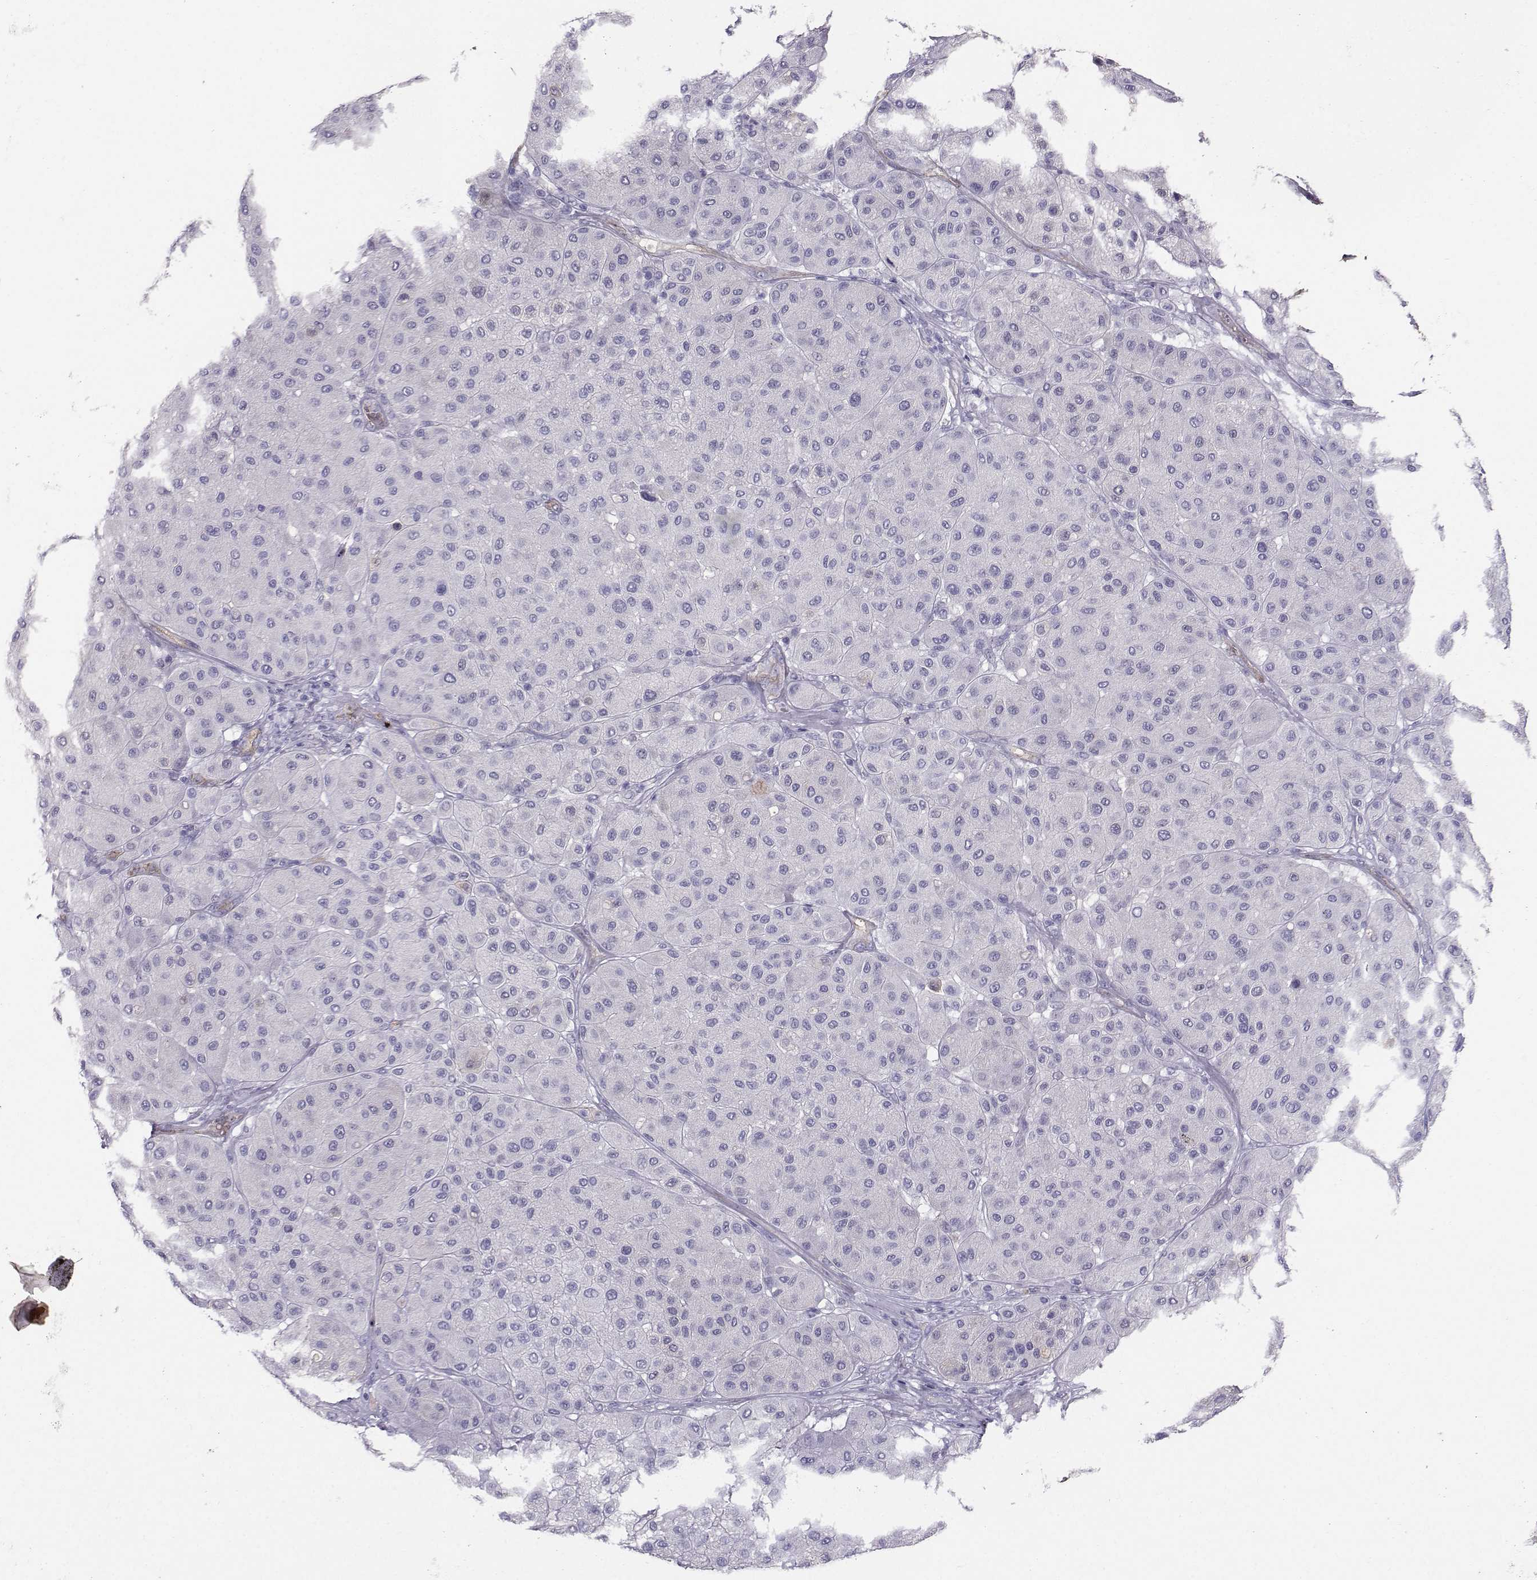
{"staining": {"intensity": "negative", "quantity": "none", "location": "none"}, "tissue": "melanoma", "cell_type": "Tumor cells", "image_type": "cancer", "snomed": [{"axis": "morphology", "description": "Malignant melanoma, Metastatic site"}, {"axis": "topography", "description": "Smooth muscle"}], "caption": "DAB immunohistochemical staining of human melanoma exhibits no significant staining in tumor cells. The staining is performed using DAB (3,3'-diaminobenzidine) brown chromogen with nuclei counter-stained in using hematoxylin.", "gene": "CLUL1", "patient": {"sex": "male", "age": 41}}